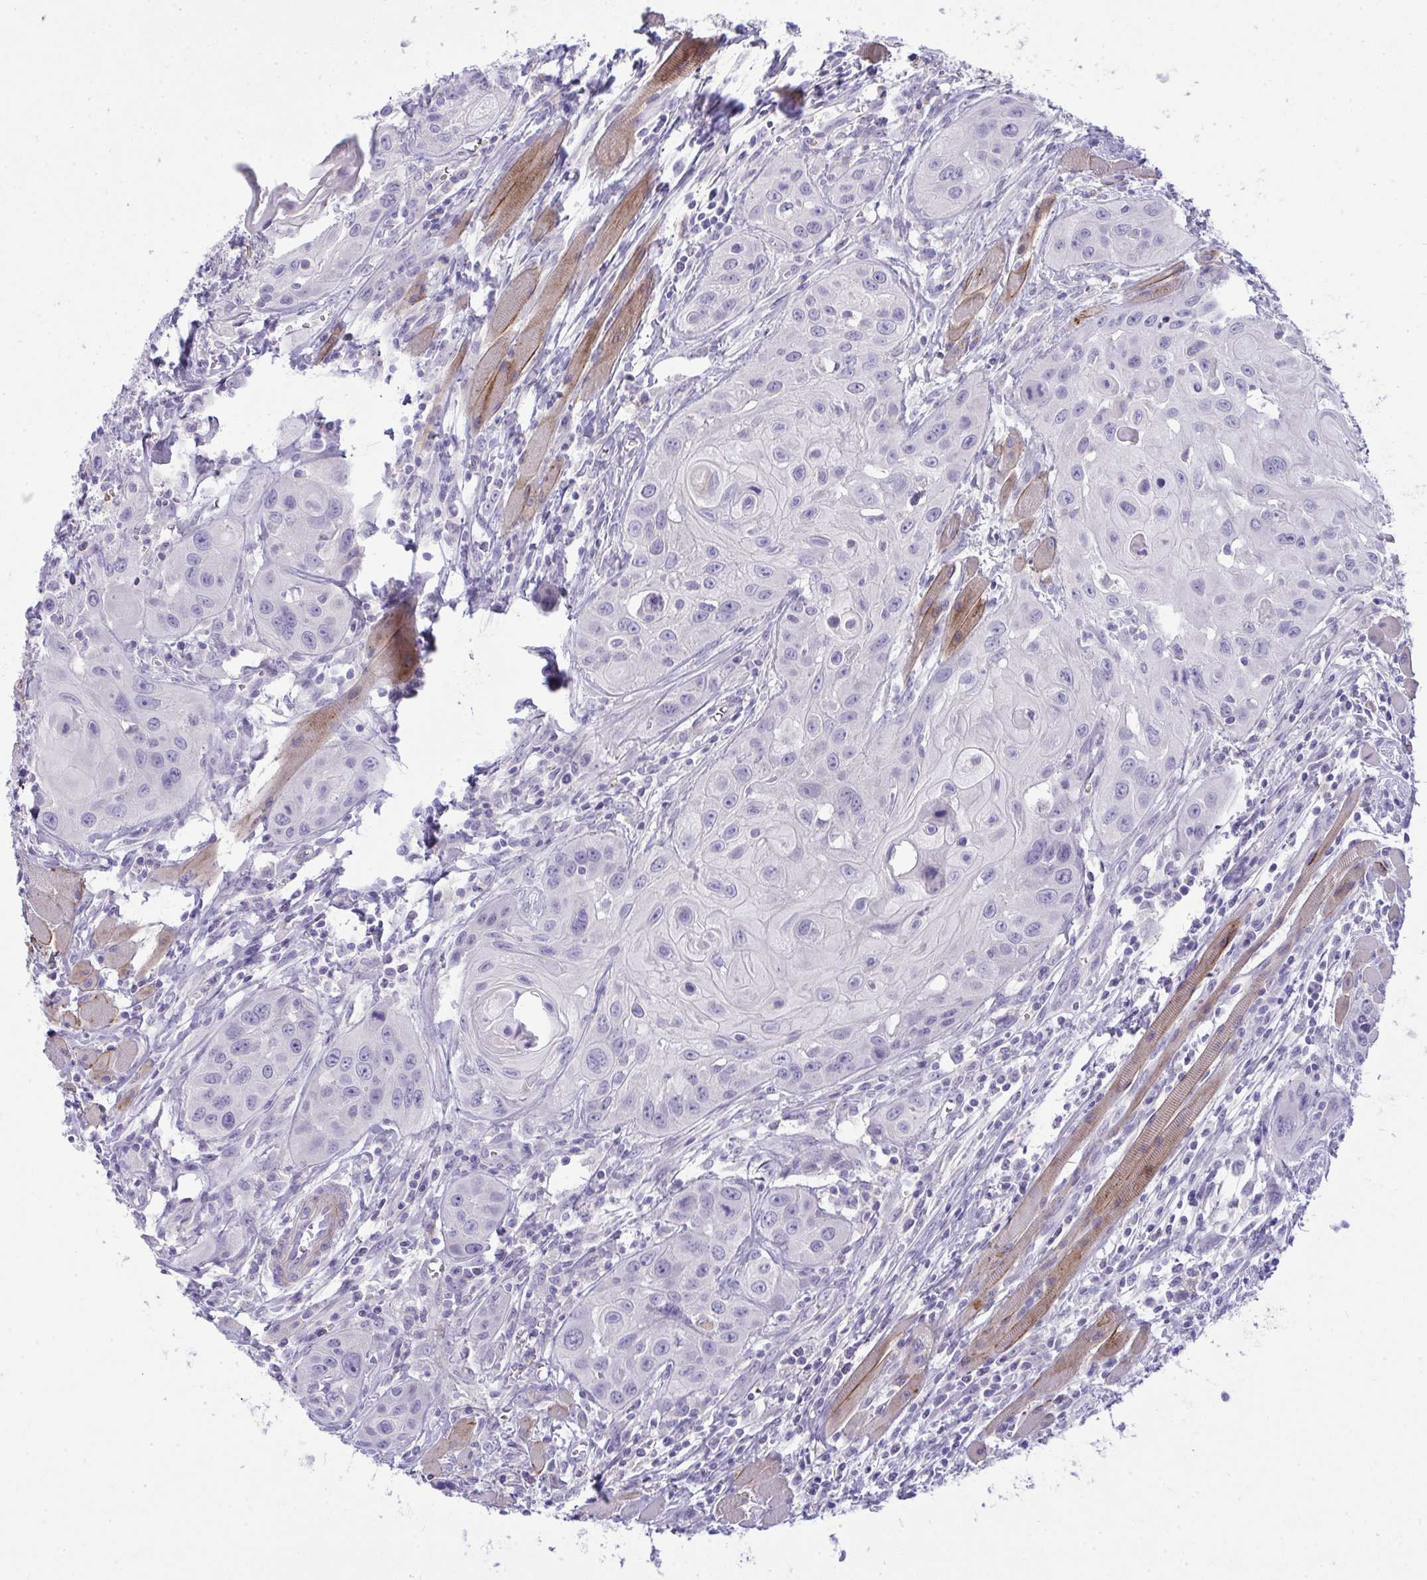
{"staining": {"intensity": "negative", "quantity": "none", "location": "none"}, "tissue": "head and neck cancer", "cell_type": "Tumor cells", "image_type": "cancer", "snomed": [{"axis": "morphology", "description": "Squamous cell carcinoma, NOS"}, {"axis": "topography", "description": "Oral tissue"}, {"axis": "topography", "description": "Head-Neck"}], "caption": "High power microscopy histopathology image of an IHC histopathology image of head and neck cancer, revealing no significant staining in tumor cells. Brightfield microscopy of IHC stained with DAB (3,3'-diaminobenzidine) (brown) and hematoxylin (blue), captured at high magnification.", "gene": "SPTB", "patient": {"sex": "male", "age": 58}}